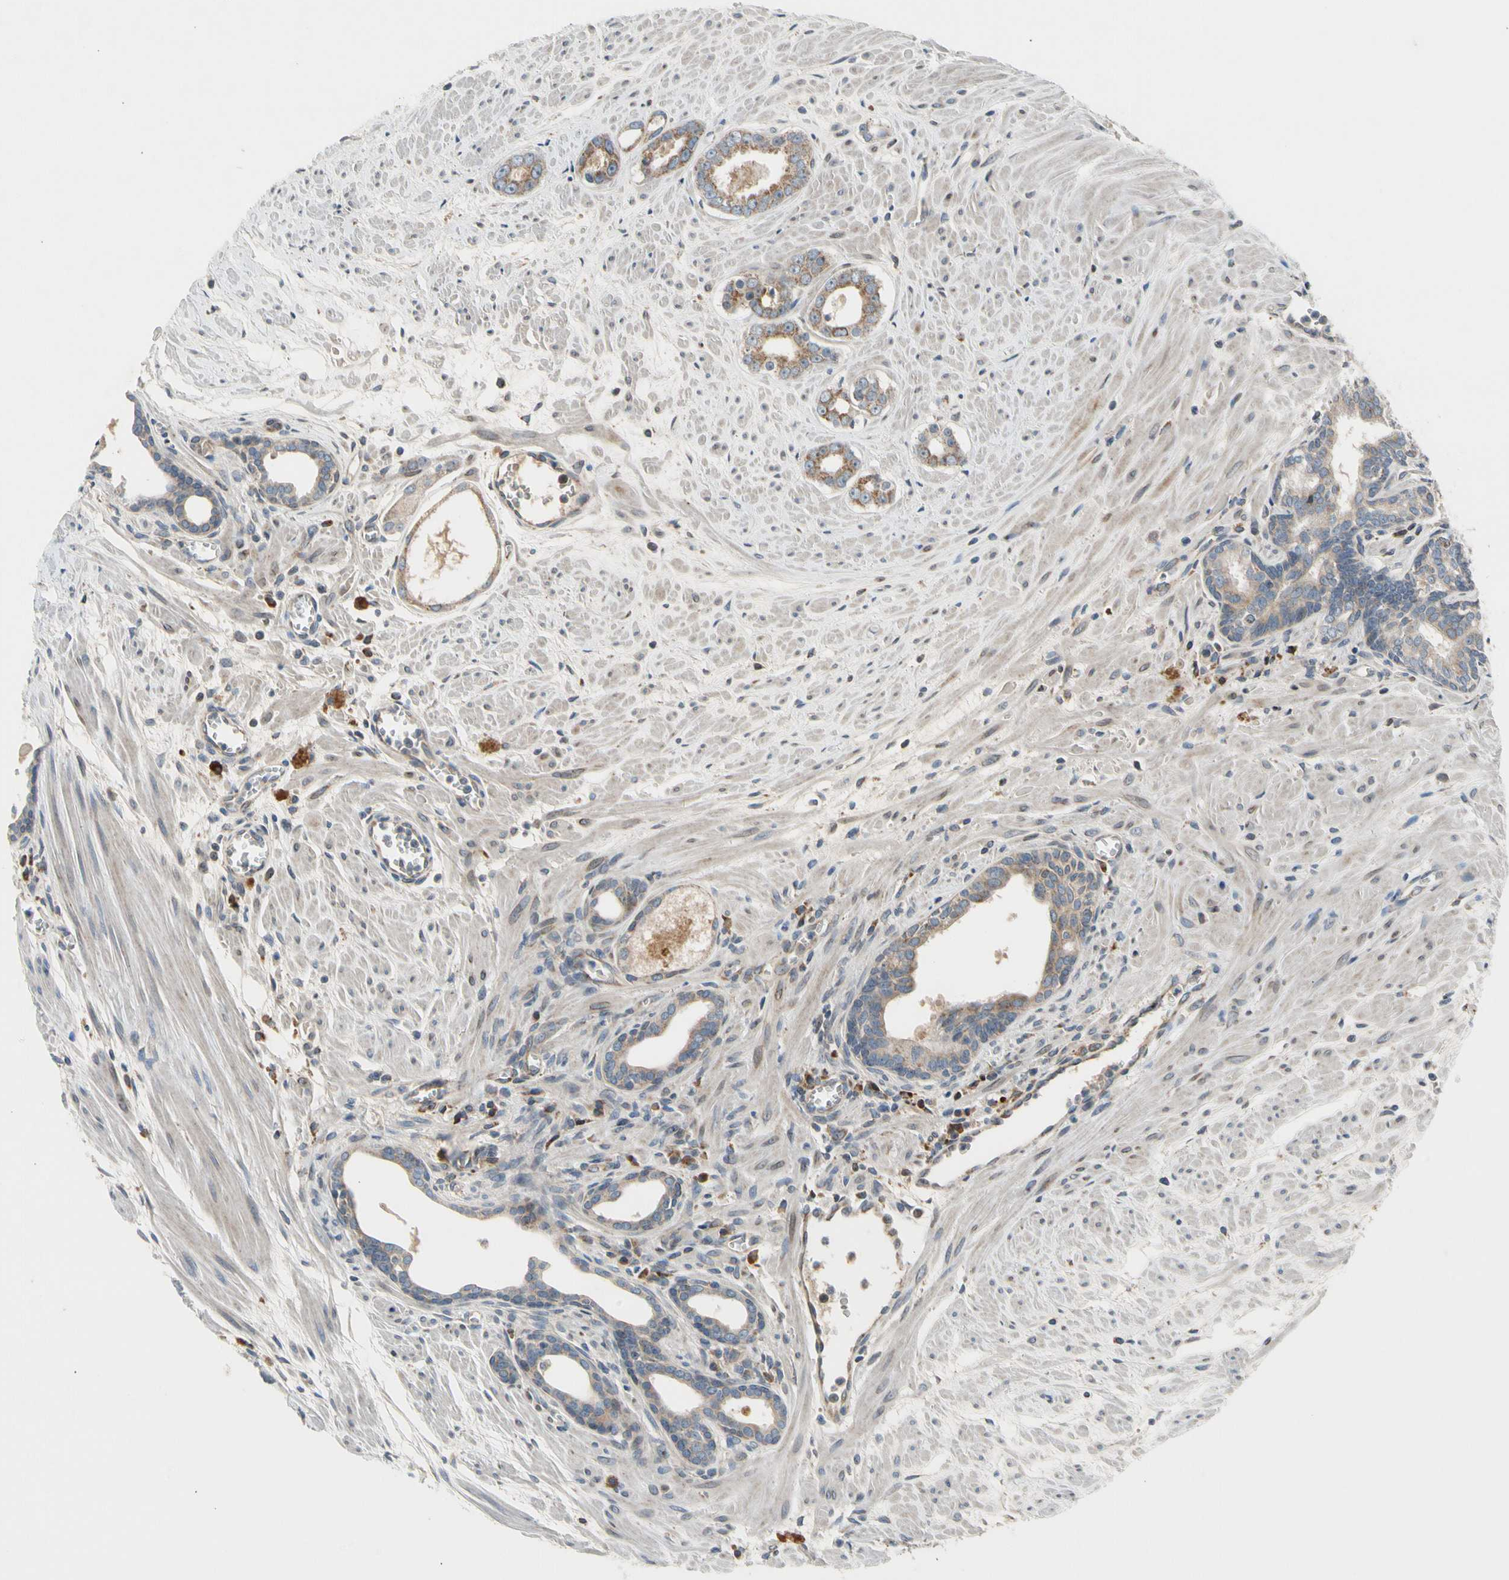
{"staining": {"intensity": "moderate", "quantity": ">75%", "location": "cytoplasmic/membranous"}, "tissue": "prostate cancer", "cell_type": "Tumor cells", "image_type": "cancer", "snomed": [{"axis": "morphology", "description": "Adenocarcinoma, Low grade"}, {"axis": "topography", "description": "Prostate"}], "caption": "Prostate low-grade adenocarcinoma stained for a protein exhibits moderate cytoplasmic/membranous positivity in tumor cells.", "gene": "NPHP3", "patient": {"sex": "male", "age": 57}}